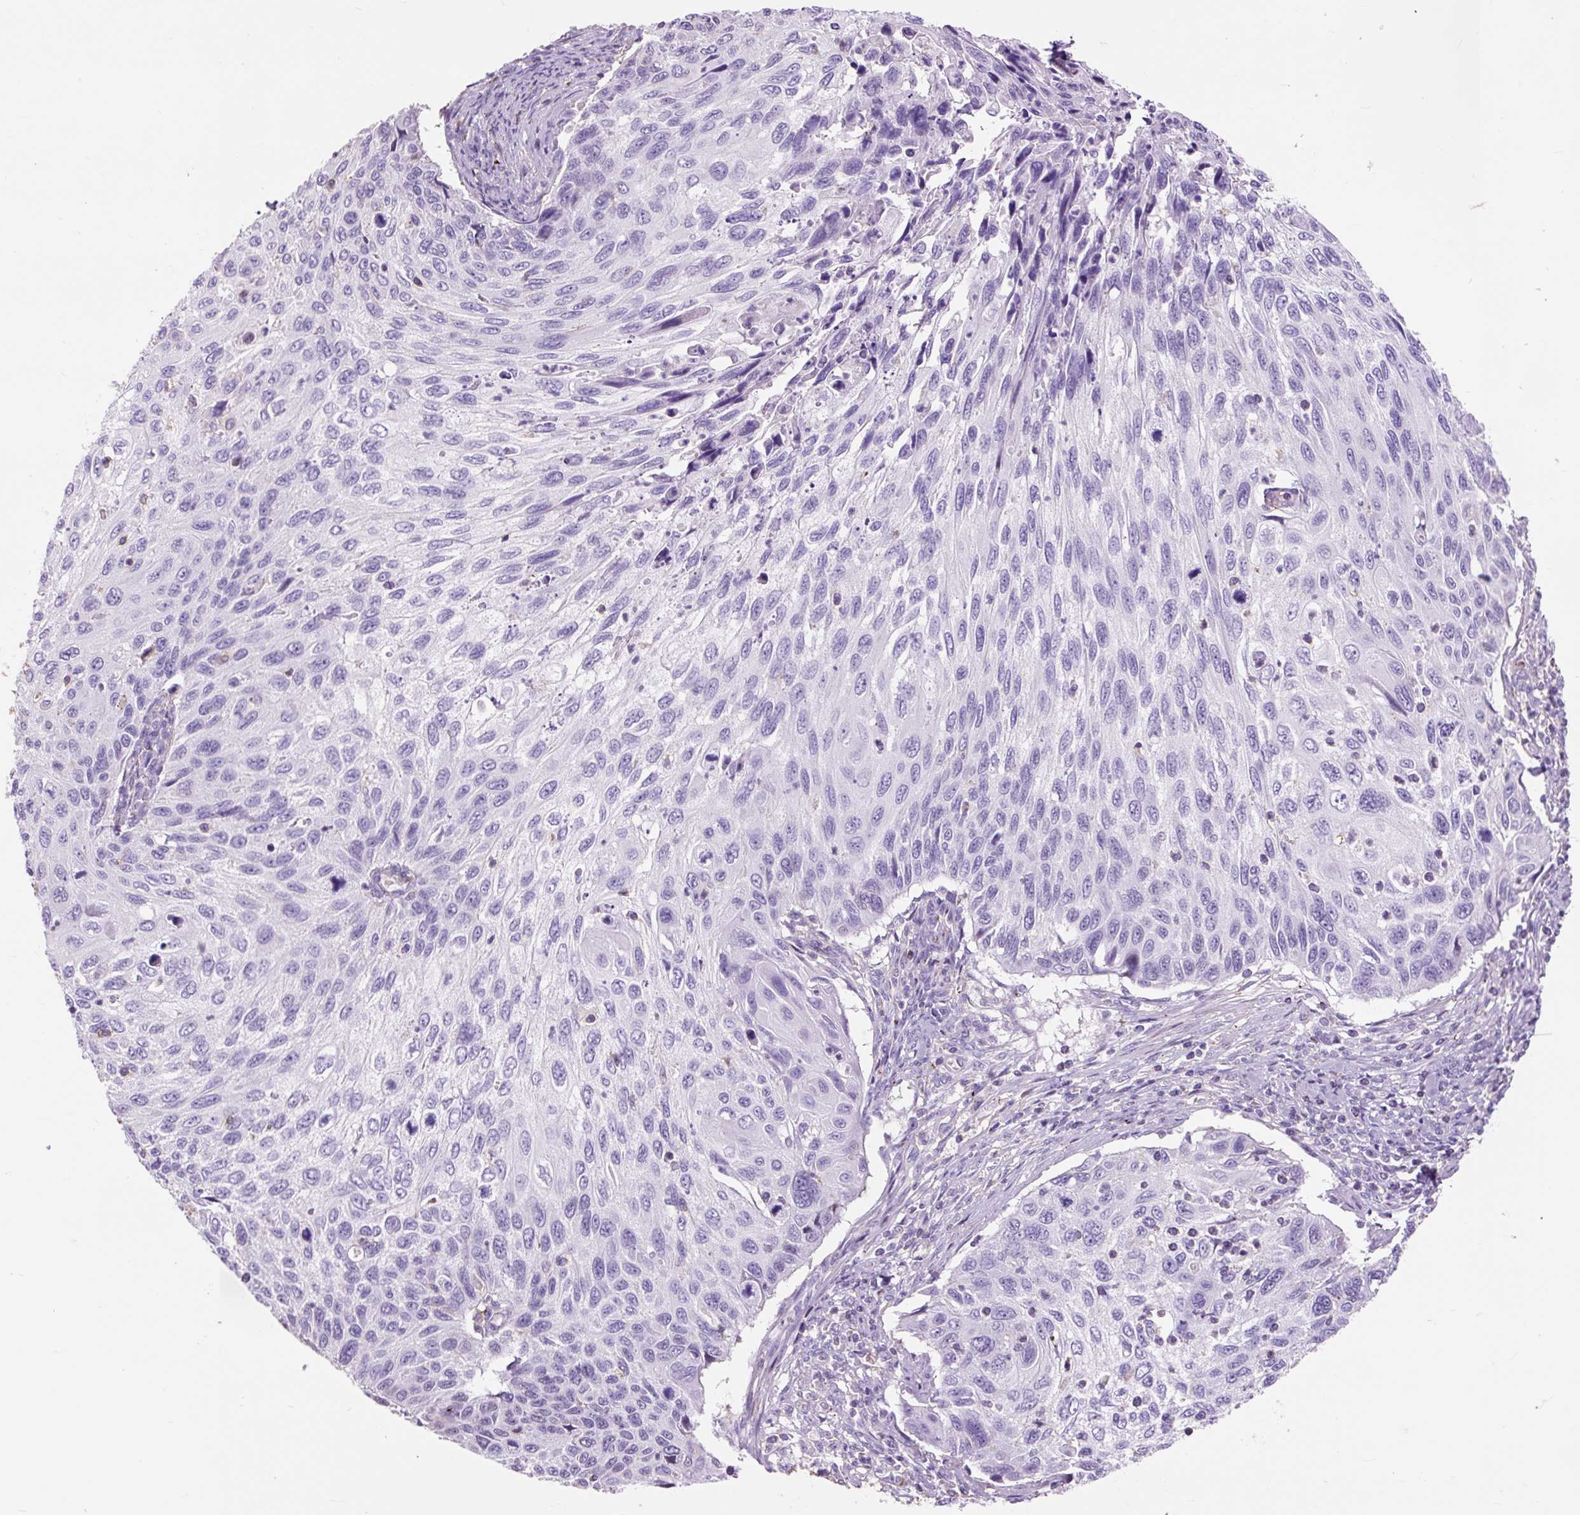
{"staining": {"intensity": "negative", "quantity": "none", "location": "none"}, "tissue": "cervical cancer", "cell_type": "Tumor cells", "image_type": "cancer", "snomed": [{"axis": "morphology", "description": "Squamous cell carcinoma, NOS"}, {"axis": "topography", "description": "Cervix"}], "caption": "DAB (3,3'-diaminobenzidine) immunohistochemical staining of human cervical cancer (squamous cell carcinoma) reveals no significant staining in tumor cells.", "gene": "OR10A7", "patient": {"sex": "female", "age": 70}}